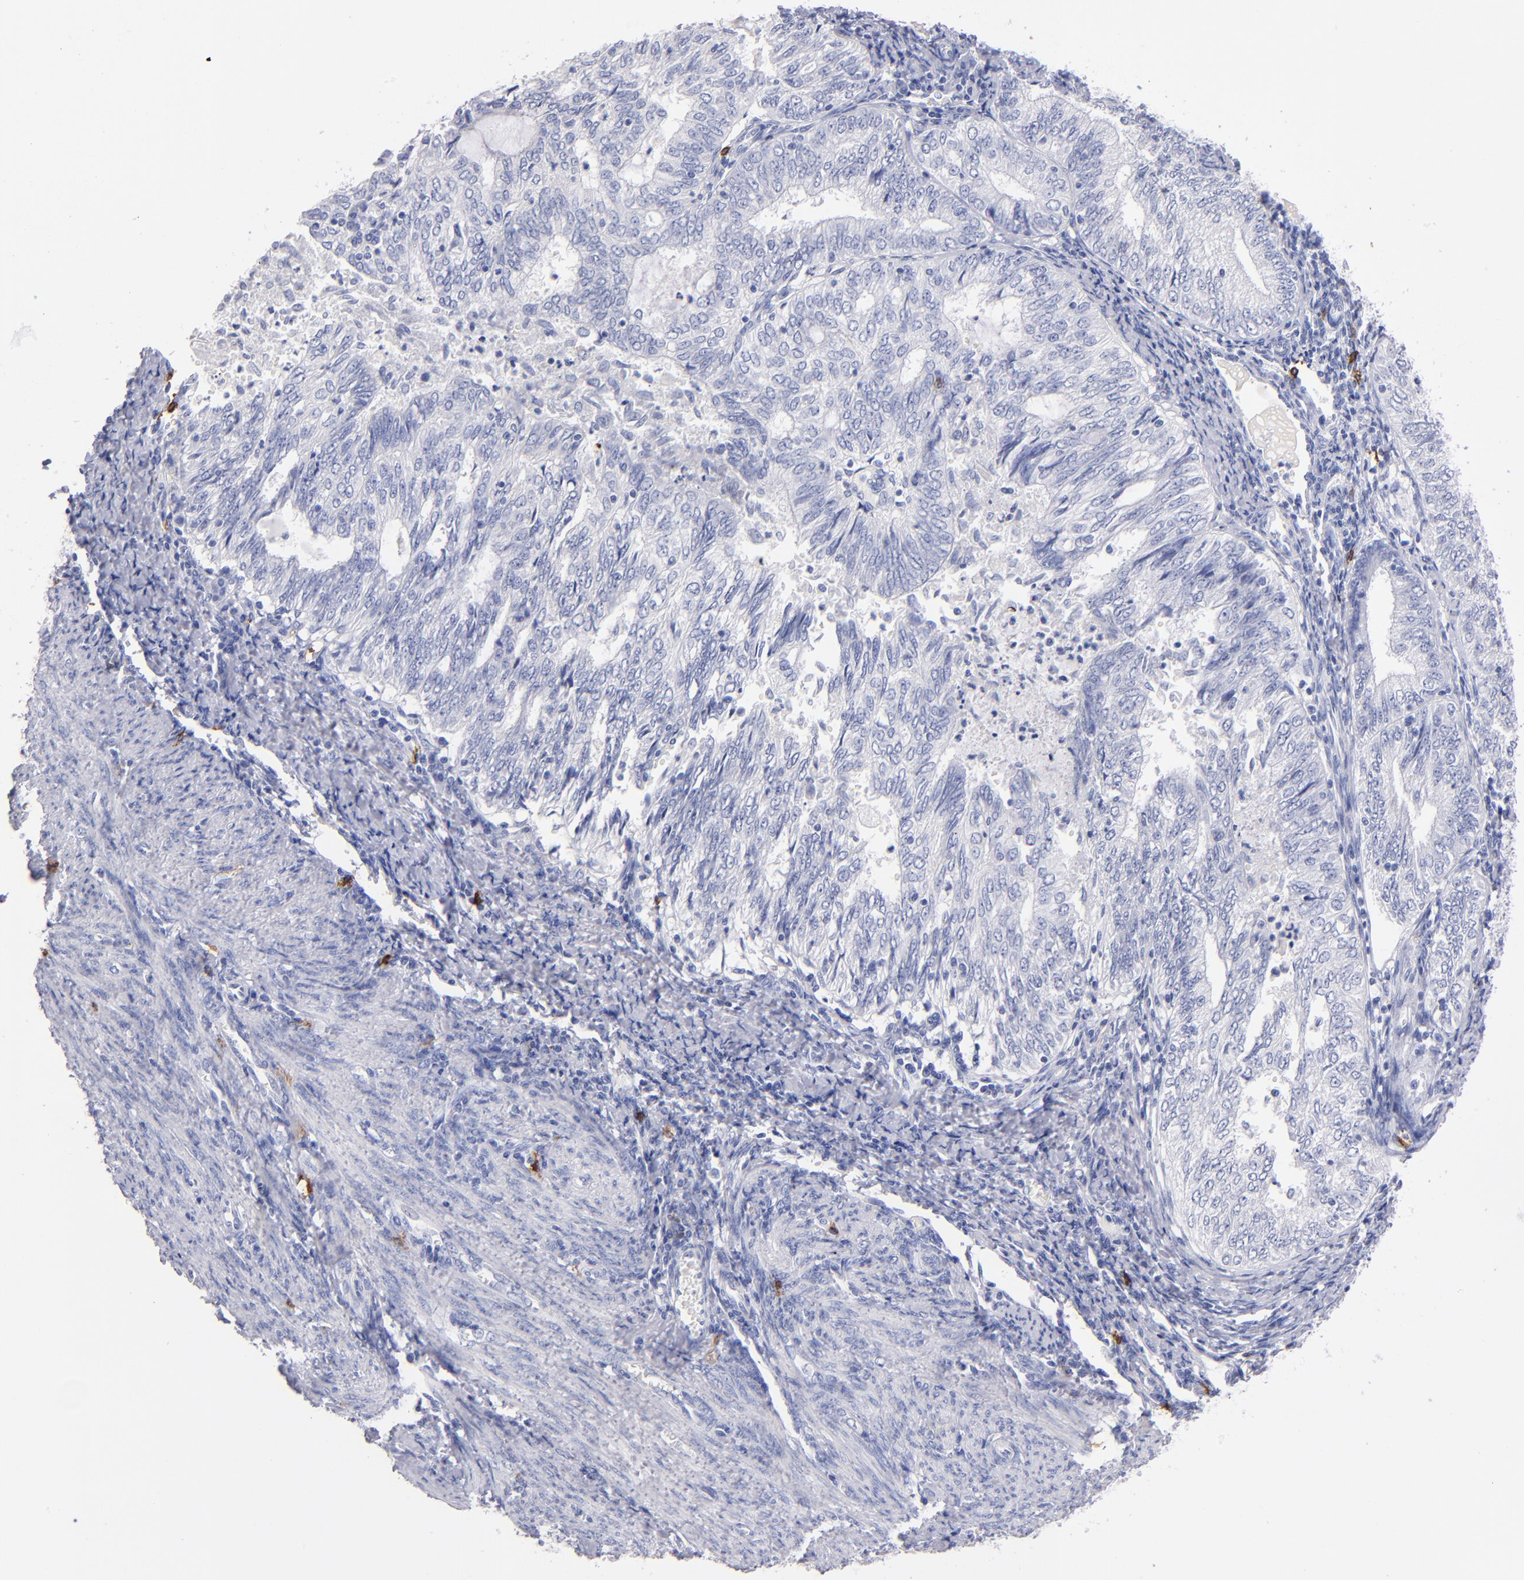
{"staining": {"intensity": "negative", "quantity": "none", "location": "none"}, "tissue": "endometrial cancer", "cell_type": "Tumor cells", "image_type": "cancer", "snomed": [{"axis": "morphology", "description": "Adenocarcinoma, NOS"}, {"axis": "topography", "description": "Endometrium"}], "caption": "This photomicrograph is of adenocarcinoma (endometrial) stained with IHC to label a protein in brown with the nuclei are counter-stained blue. There is no expression in tumor cells.", "gene": "KIT", "patient": {"sex": "female", "age": 69}}